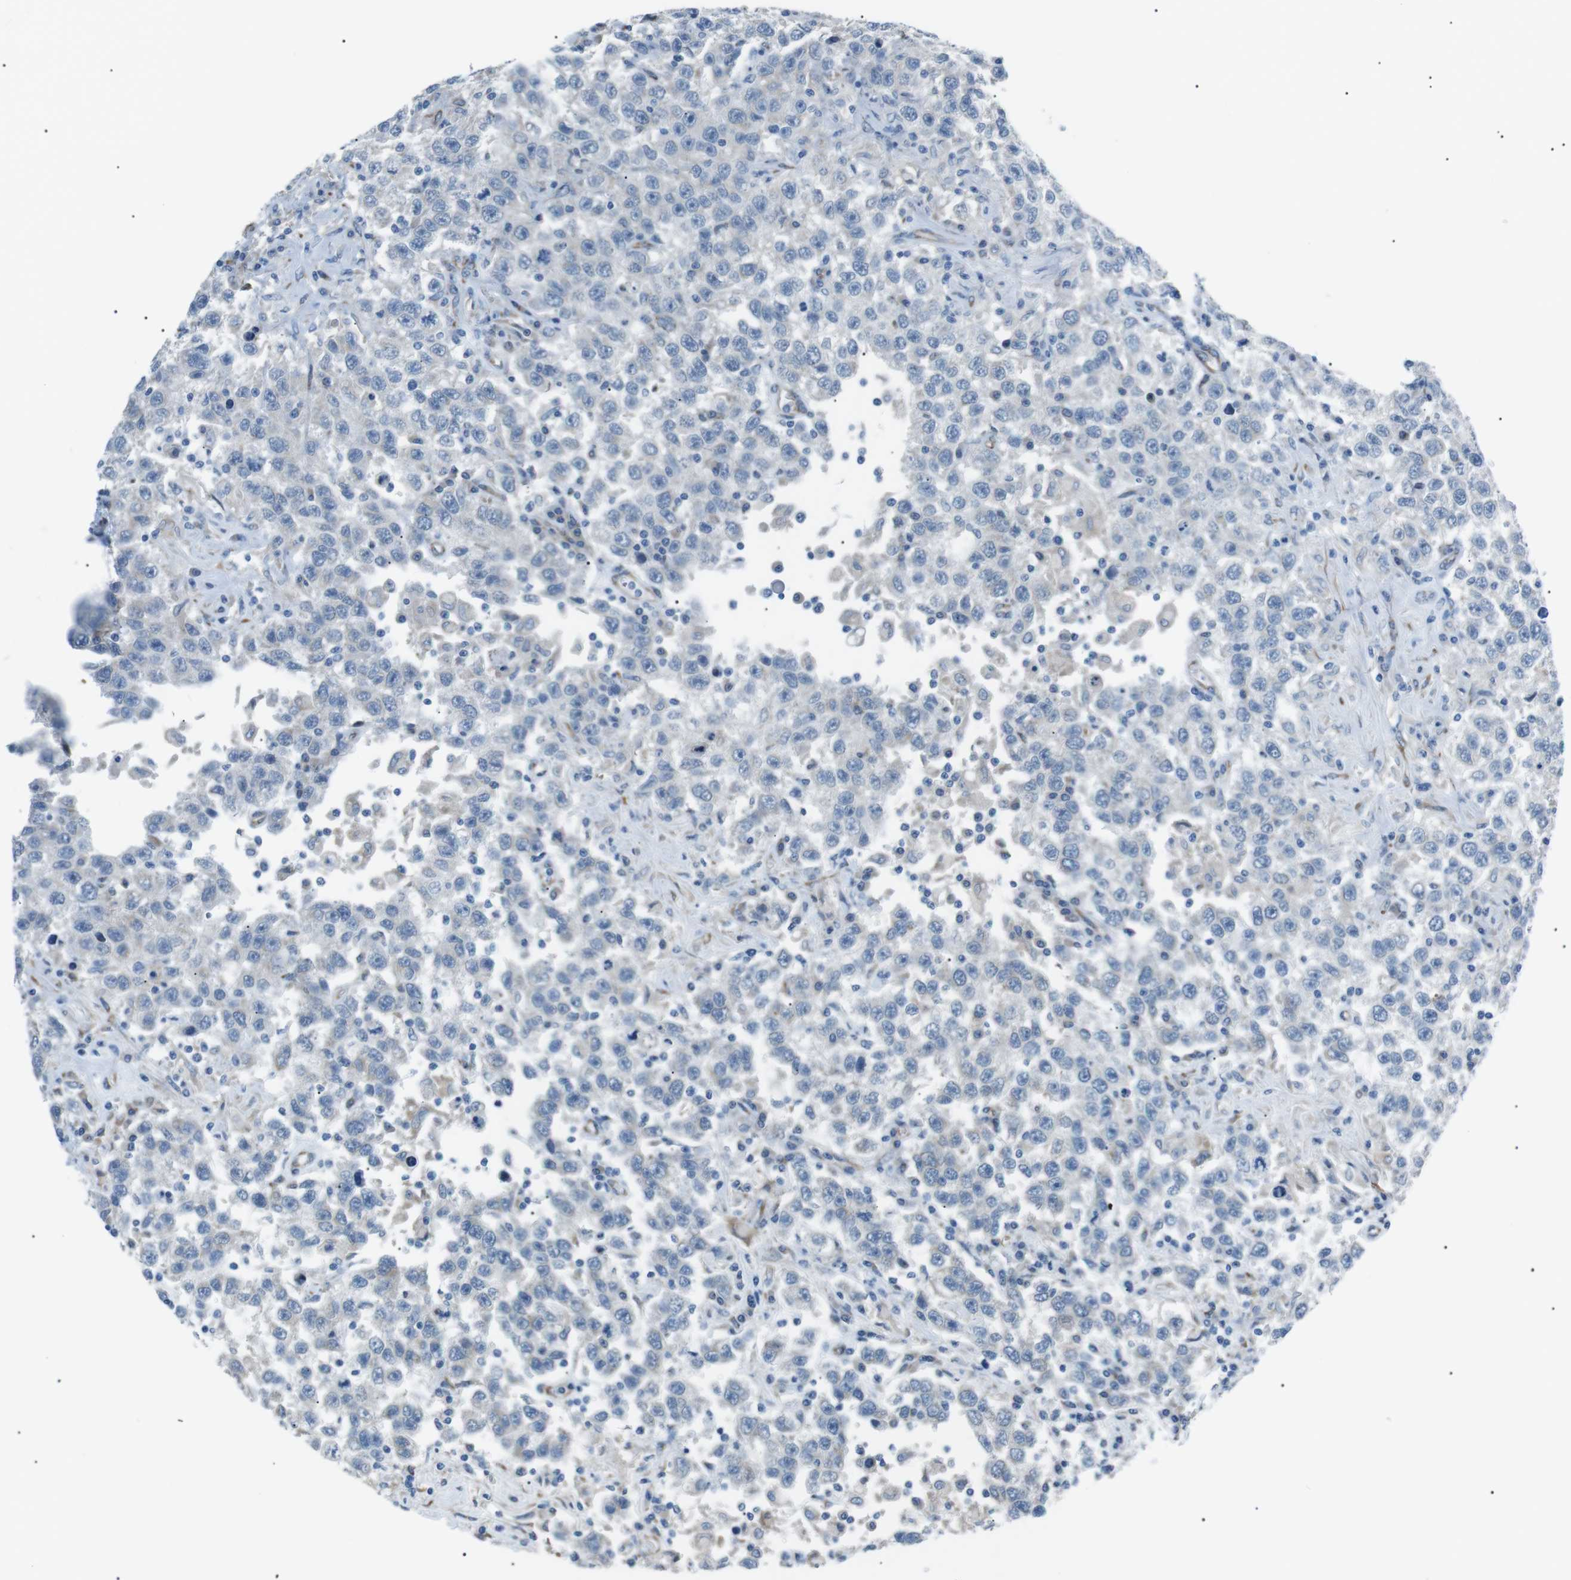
{"staining": {"intensity": "negative", "quantity": "none", "location": "none"}, "tissue": "testis cancer", "cell_type": "Tumor cells", "image_type": "cancer", "snomed": [{"axis": "morphology", "description": "Seminoma, NOS"}, {"axis": "topography", "description": "Testis"}], "caption": "Tumor cells show no significant protein expression in seminoma (testis). (DAB (3,3'-diaminobenzidine) immunohistochemistry with hematoxylin counter stain).", "gene": "MTARC2", "patient": {"sex": "male", "age": 41}}